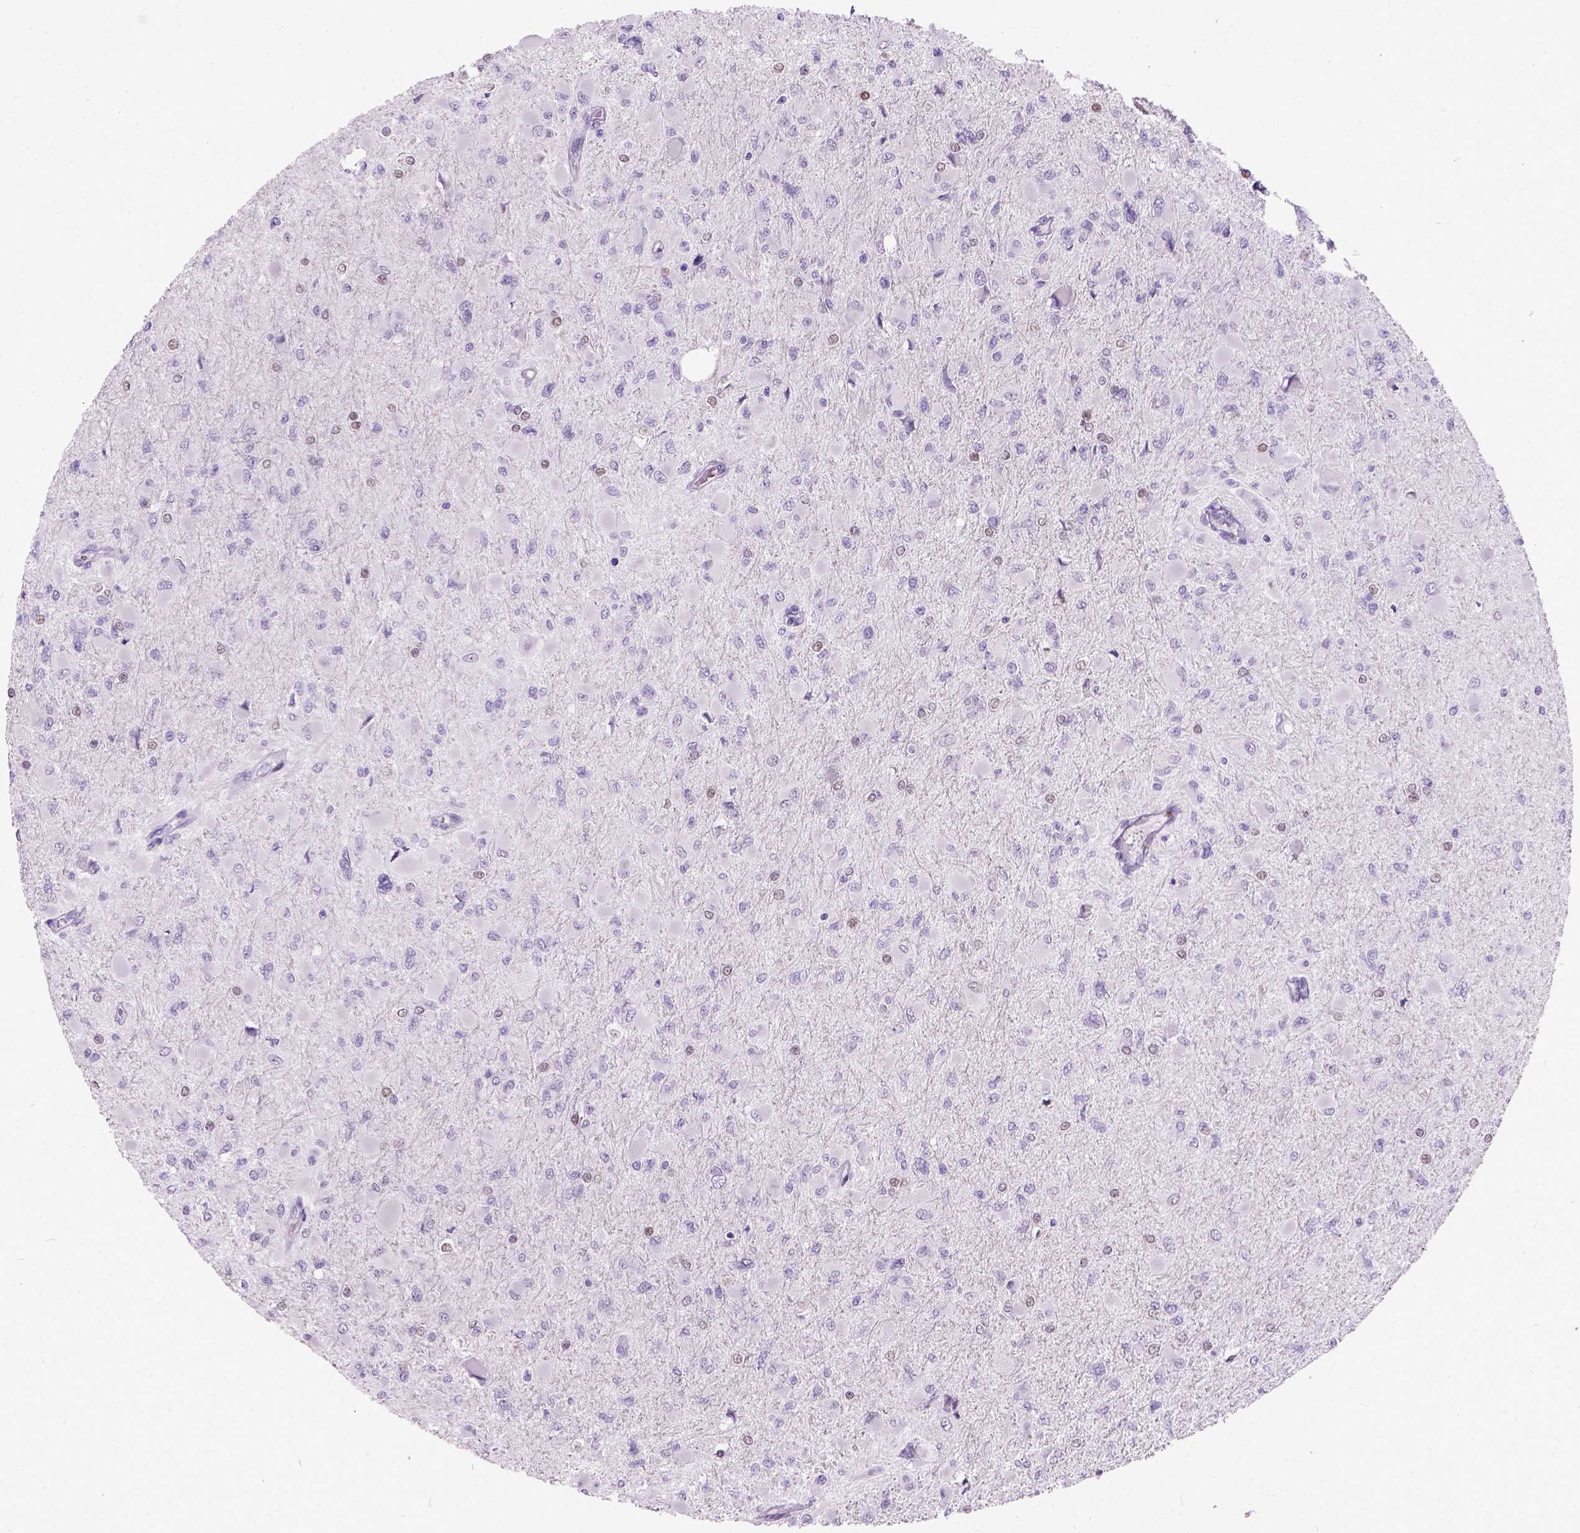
{"staining": {"intensity": "negative", "quantity": "none", "location": "none"}, "tissue": "glioma", "cell_type": "Tumor cells", "image_type": "cancer", "snomed": [{"axis": "morphology", "description": "Glioma, malignant, High grade"}, {"axis": "topography", "description": "Cerebral cortex"}], "caption": "Tumor cells show no significant protein staining in high-grade glioma (malignant).", "gene": "AXDND1", "patient": {"sex": "female", "age": 36}}